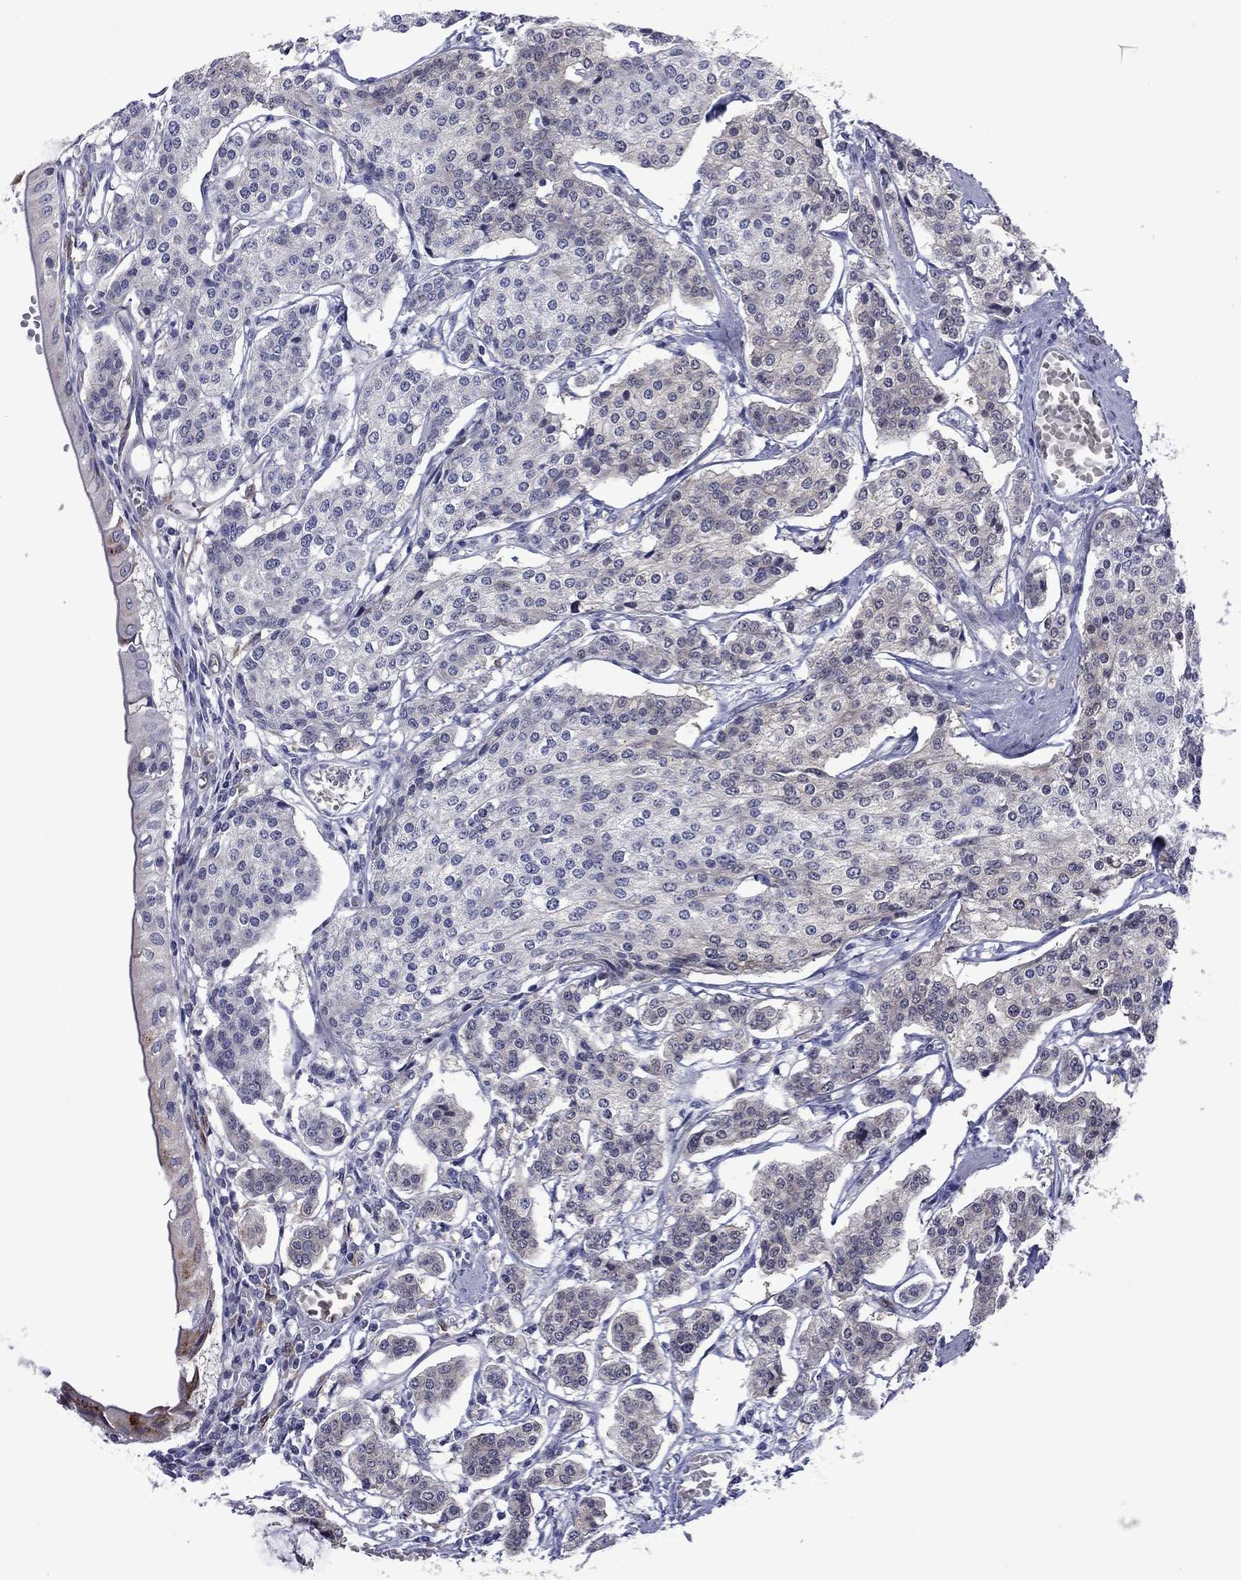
{"staining": {"intensity": "weak", "quantity": "<25%", "location": "cytoplasmic/membranous"}, "tissue": "carcinoid", "cell_type": "Tumor cells", "image_type": "cancer", "snomed": [{"axis": "morphology", "description": "Carcinoid, malignant, NOS"}, {"axis": "topography", "description": "Small intestine"}], "caption": "Immunohistochemical staining of human carcinoid displays no significant expression in tumor cells.", "gene": "CTNNBIP1", "patient": {"sex": "female", "age": 65}}